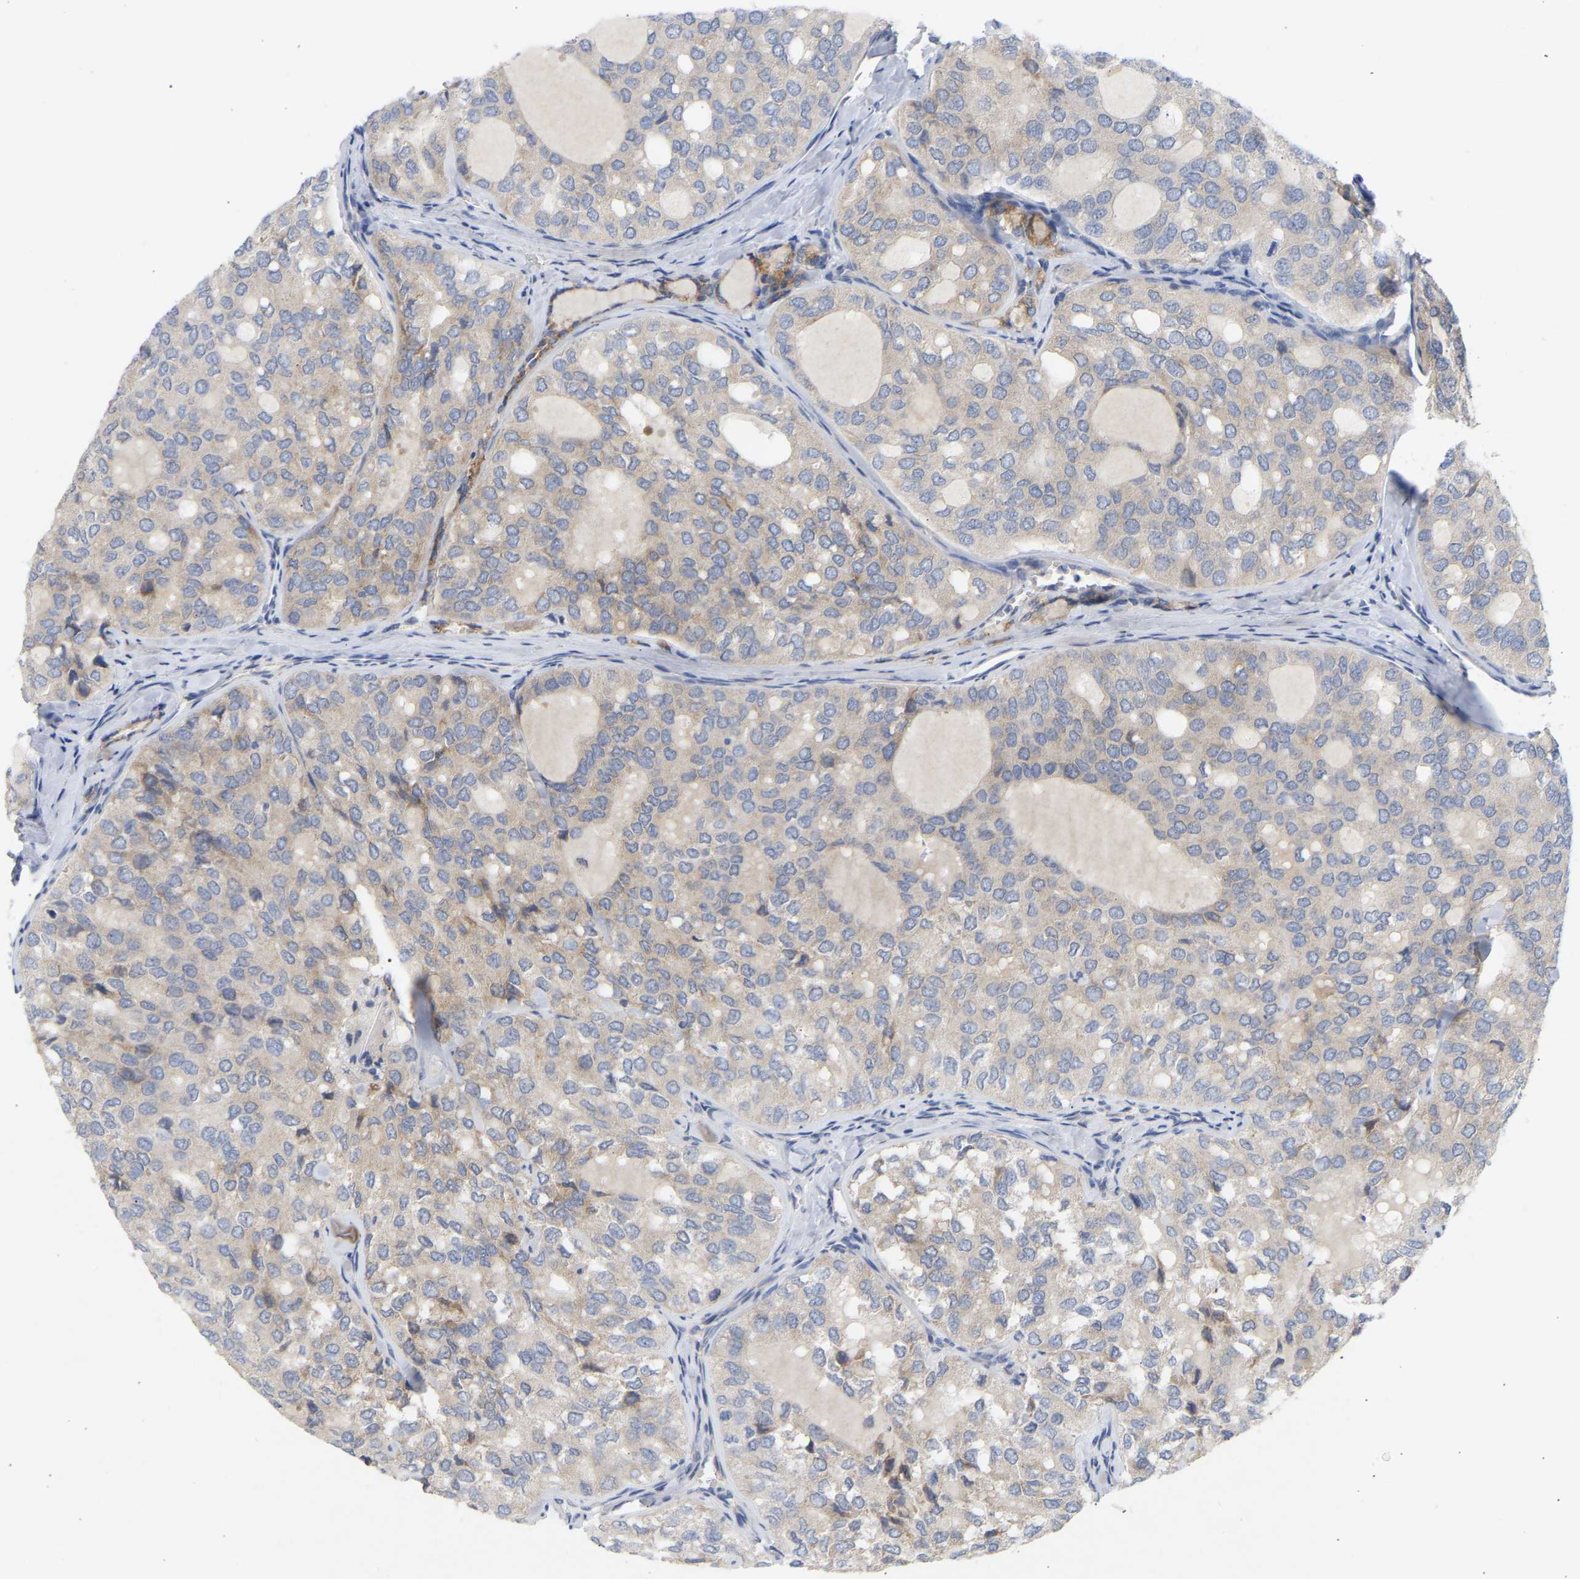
{"staining": {"intensity": "weak", "quantity": "25%-75%", "location": "cytoplasmic/membranous"}, "tissue": "thyroid cancer", "cell_type": "Tumor cells", "image_type": "cancer", "snomed": [{"axis": "morphology", "description": "Follicular adenoma carcinoma, NOS"}, {"axis": "topography", "description": "Thyroid gland"}], "caption": "Weak cytoplasmic/membranous protein positivity is present in about 25%-75% of tumor cells in follicular adenoma carcinoma (thyroid). (DAB = brown stain, brightfield microscopy at high magnification).", "gene": "SELENOM", "patient": {"sex": "male", "age": 75}}